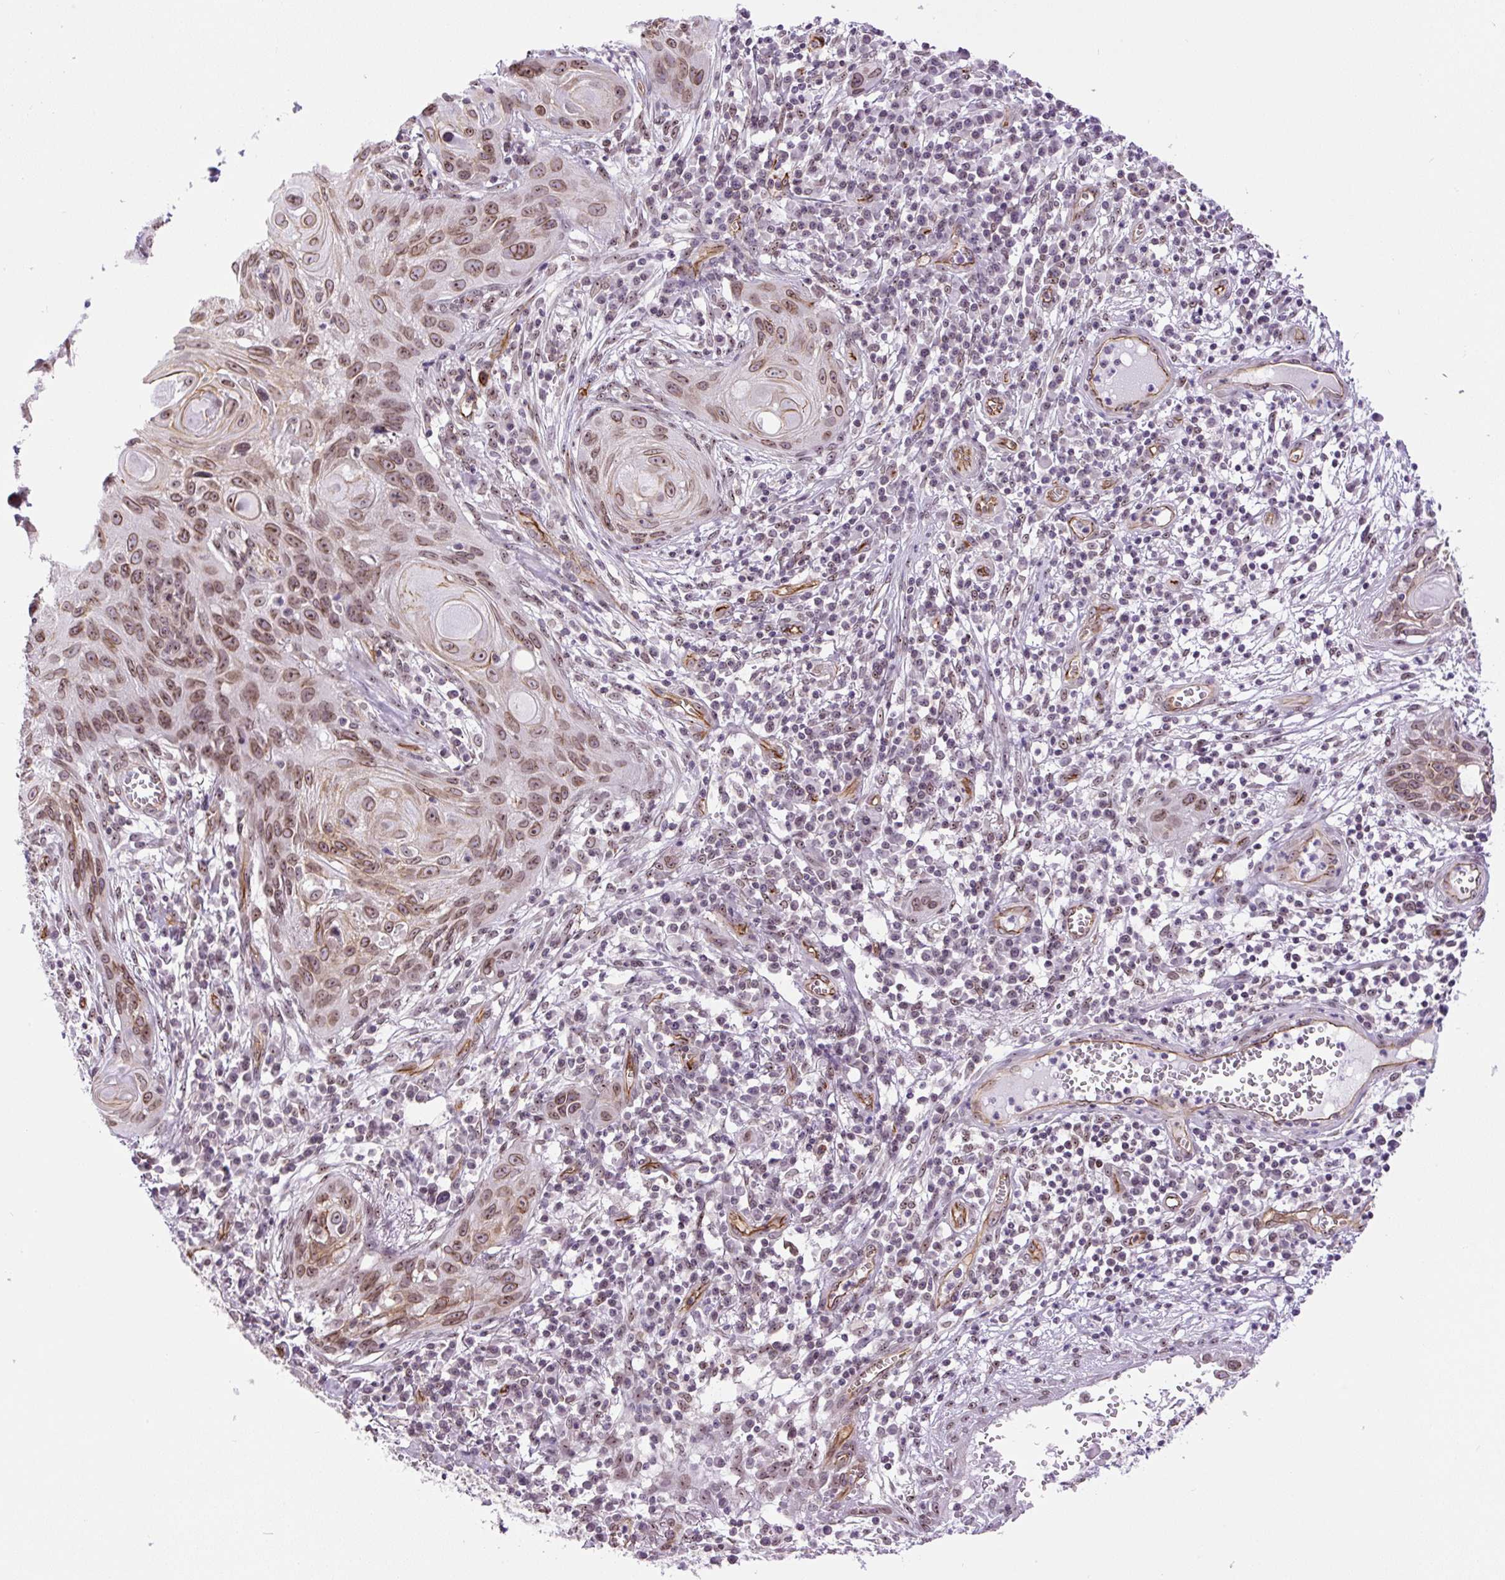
{"staining": {"intensity": "moderate", "quantity": ">75%", "location": "cytoplasmic/membranous,nuclear"}, "tissue": "skin cancer", "cell_type": "Tumor cells", "image_type": "cancer", "snomed": [{"axis": "morphology", "description": "Squamous cell carcinoma, NOS"}, {"axis": "topography", "description": "Skin"}, {"axis": "topography", "description": "Vulva"}], "caption": "A histopathology image showing moderate cytoplasmic/membranous and nuclear positivity in approximately >75% of tumor cells in skin cancer, as visualized by brown immunohistochemical staining.", "gene": "MYO5C", "patient": {"sex": "female", "age": 83}}